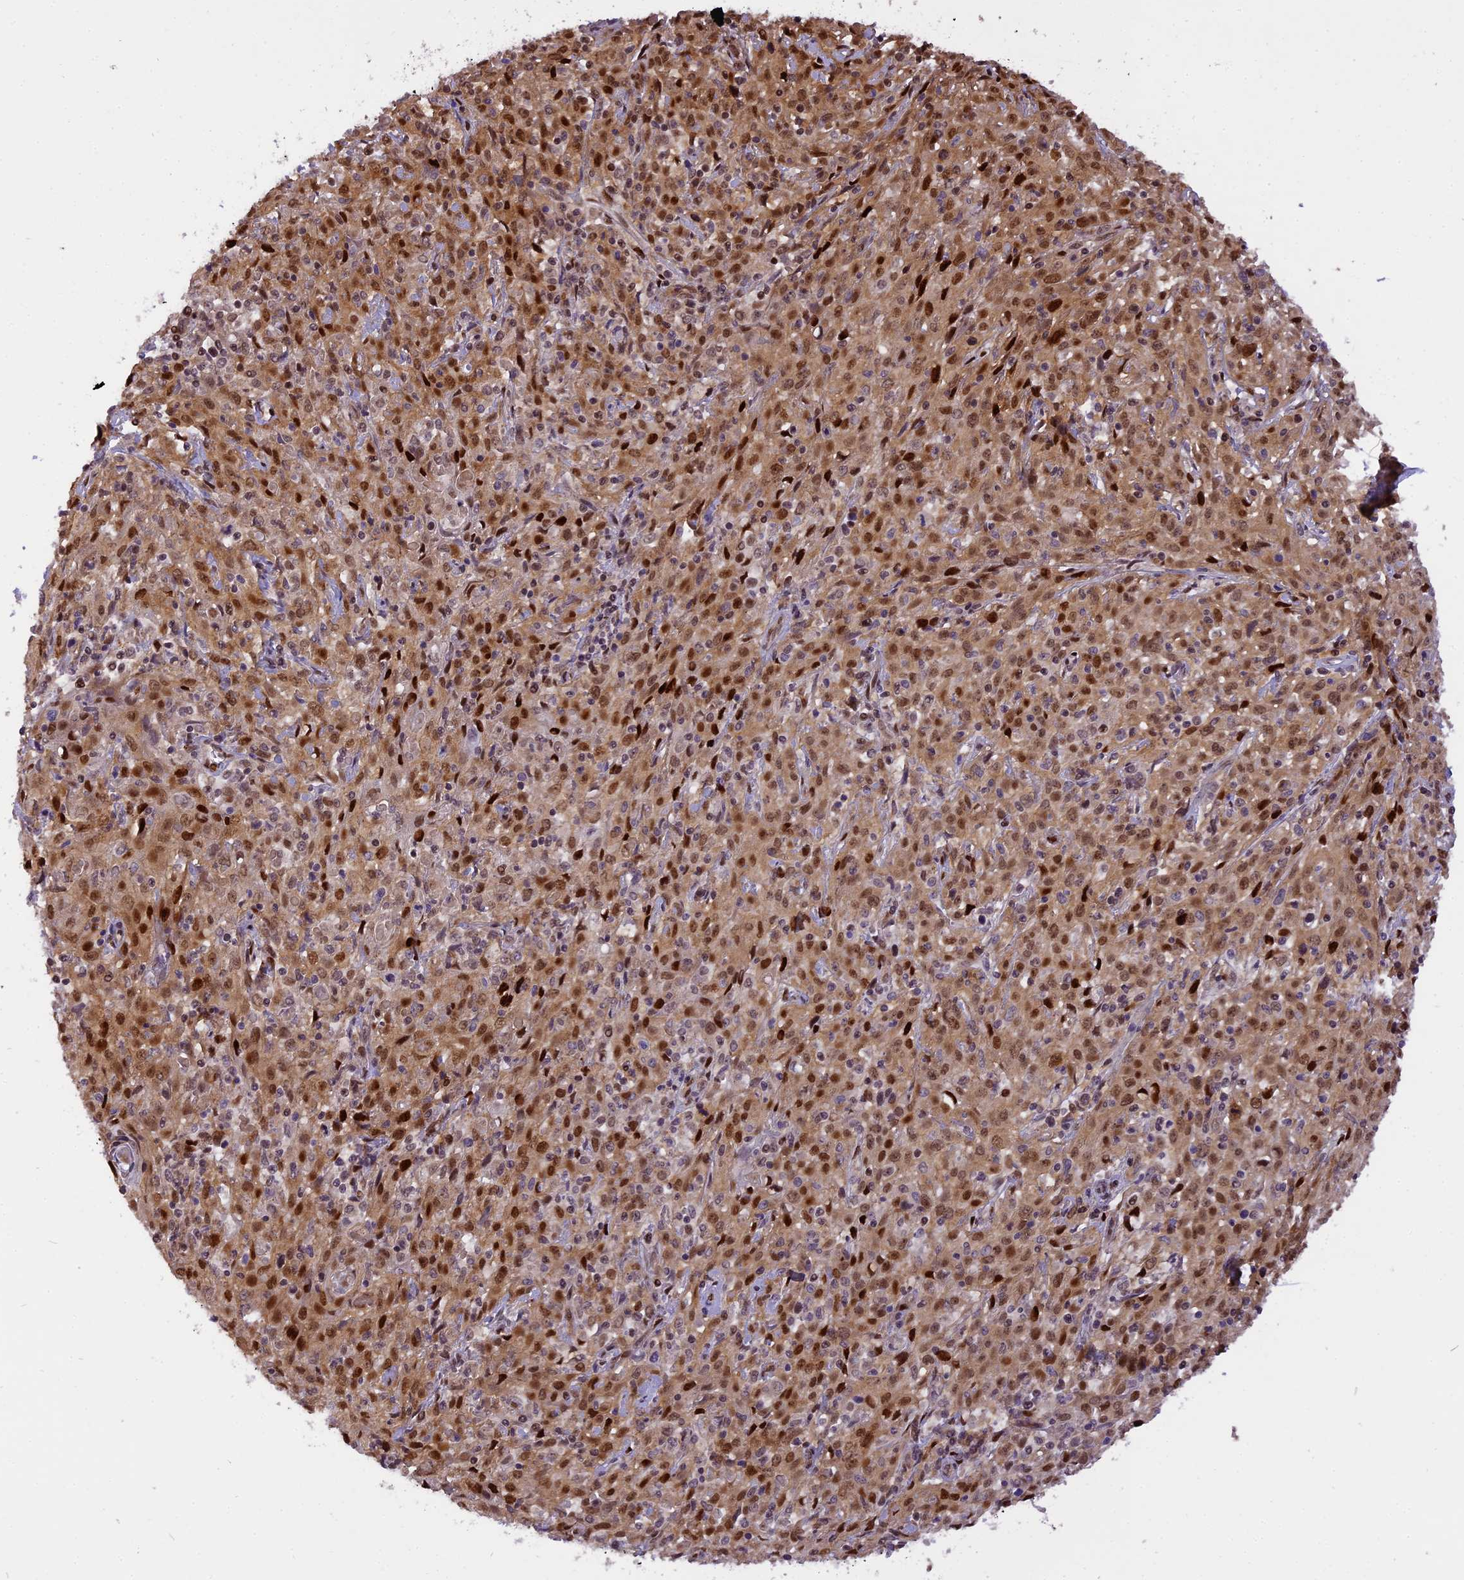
{"staining": {"intensity": "moderate", "quantity": ">75%", "location": "cytoplasmic/membranous,nuclear"}, "tissue": "cervical cancer", "cell_type": "Tumor cells", "image_type": "cancer", "snomed": [{"axis": "morphology", "description": "Squamous cell carcinoma, NOS"}, {"axis": "topography", "description": "Cervix"}], "caption": "Moderate cytoplasmic/membranous and nuclear protein expression is identified in approximately >75% of tumor cells in cervical squamous cell carcinoma.", "gene": "MICALL1", "patient": {"sex": "female", "age": 57}}